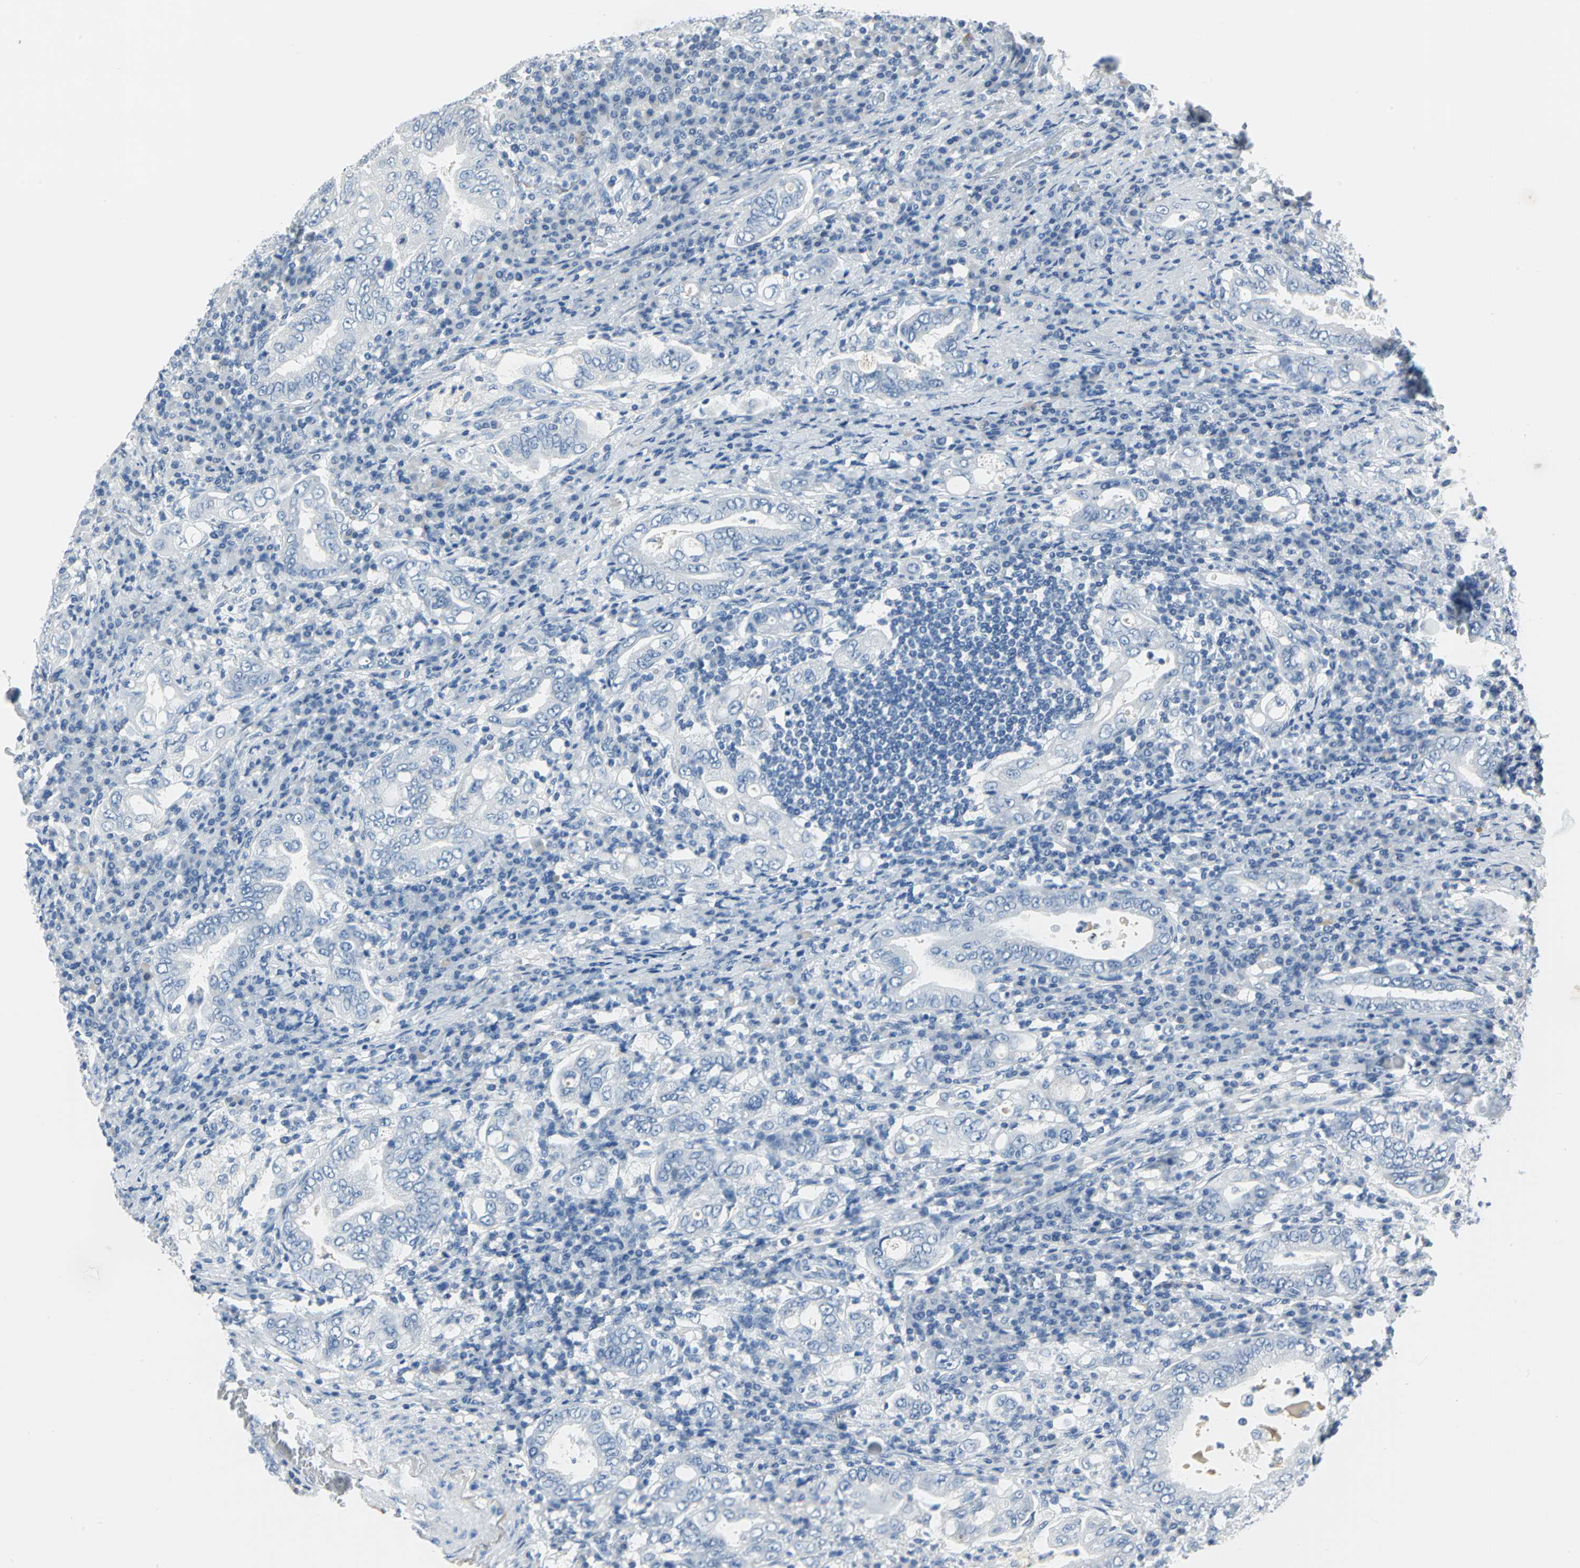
{"staining": {"intensity": "negative", "quantity": "none", "location": "none"}, "tissue": "stomach cancer", "cell_type": "Tumor cells", "image_type": "cancer", "snomed": [{"axis": "morphology", "description": "Normal tissue, NOS"}, {"axis": "morphology", "description": "Adenocarcinoma, NOS"}, {"axis": "topography", "description": "Esophagus"}, {"axis": "topography", "description": "Stomach, upper"}, {"axis": "topography", "description": "Peripheral nerve tissue"}], "caption": "A micrograph of human stomach adenocarcinoma is negative for staining in tumor cells.", "gene": "PKLR", "patient": {"sex": "male", "age": 62}}